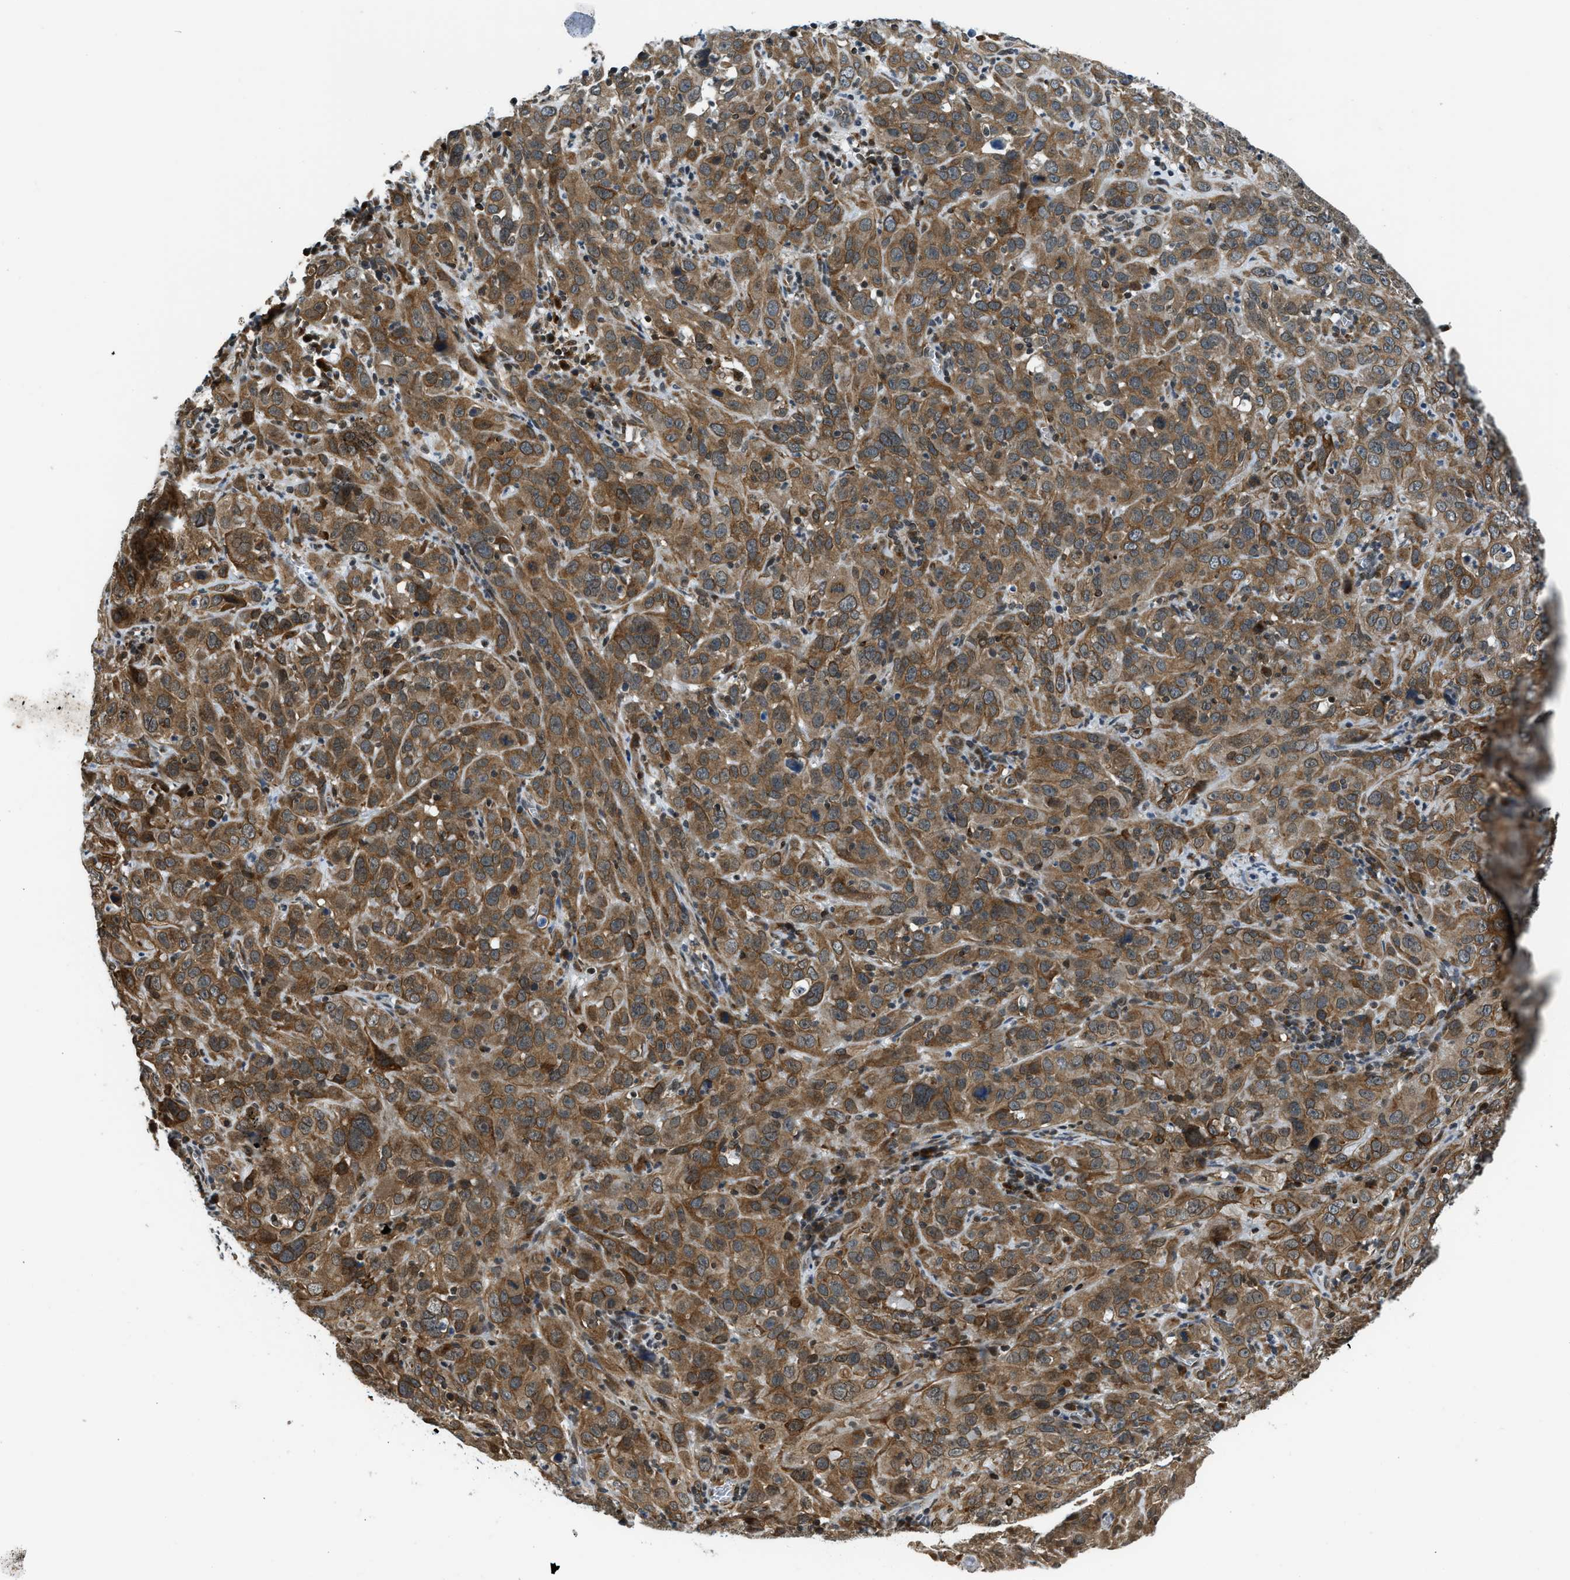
{"staining": {"intensity": "moderate", "quantity": ">75%", "location": "cytoplasmic/membranous"}, "tissue": "cervical cancer", "cell_type": "Tumor cells", "image_type": "cancer", "snomed": [{"axis": "morphology", "description": "Squamous cell carcinoma, NOS"}, {"axis": "topography", "description": "Cervix"}], "caption": "The photomicrograph reveals immunohistochemical staining of cervical squamous cell carcinoma. There is moderate cytoplasmic/membranous positivity is identified in approximately >75% of tumor cells. Nuclei are stained in blue.", "gene": "RETREG3", "patient": {"sex": "female", "age": 32}}